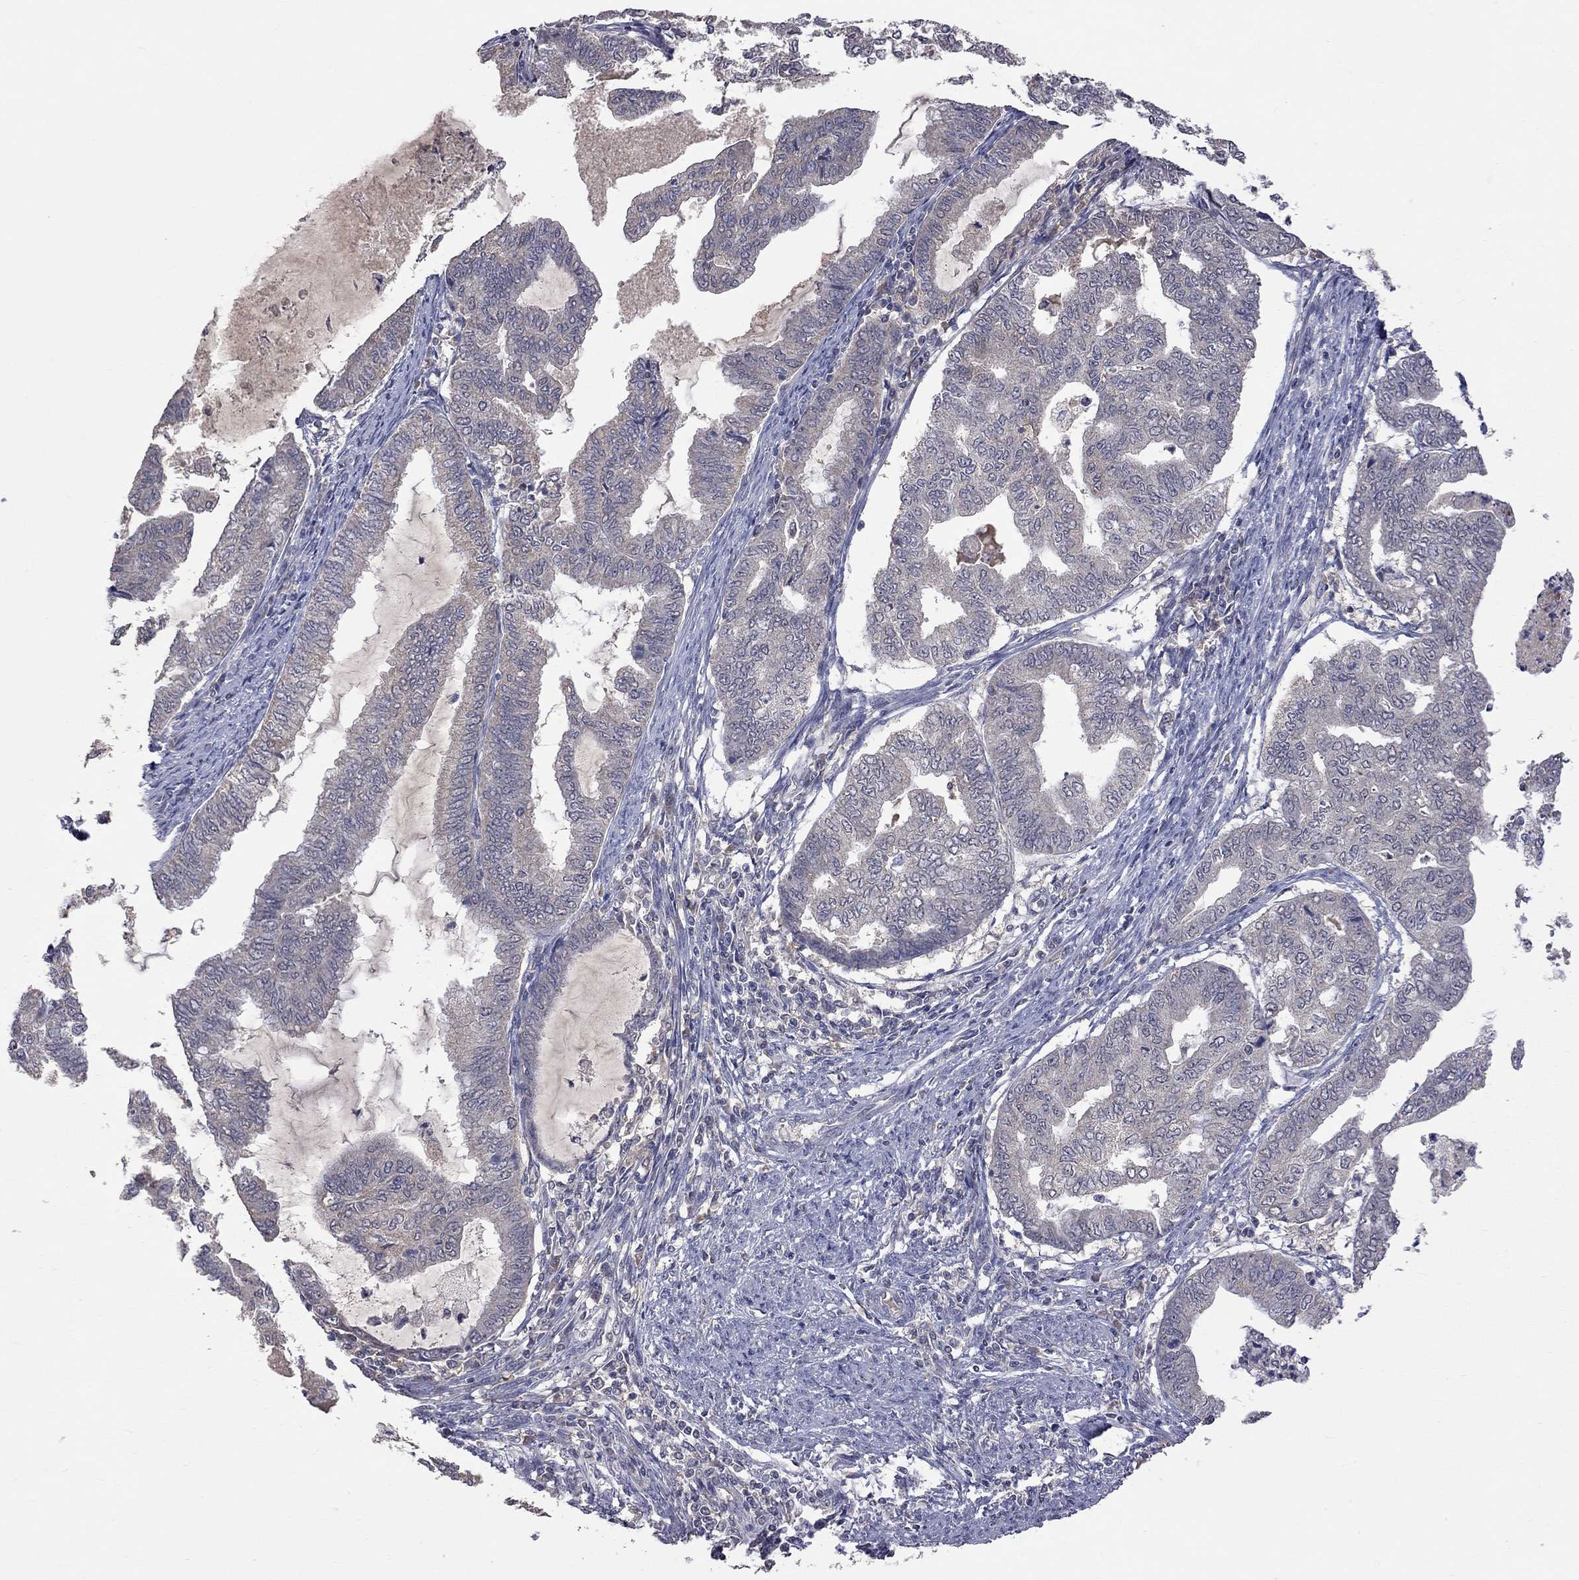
{"staining": {"intensity": "weak", "quantity": "<25%", "location": "cytoplasmic/membranous"}, "tissue": "endometrial cancer", "cell_type": "Tumor cells", "image_type": "cancer", "snomed": [{"axis": "morphology", "description": "Adenocarcinoma, NOS"}, {"axis": "topography", "description": "Endometrium"}], "caption": "This is an immunohistochemistry (IHC) photomicrograph of human endometrial adenocarcinoma. There is no positivity in tumor cells.", "gene": "HTR6", "patient": {"sex": "female", "age": 79}}